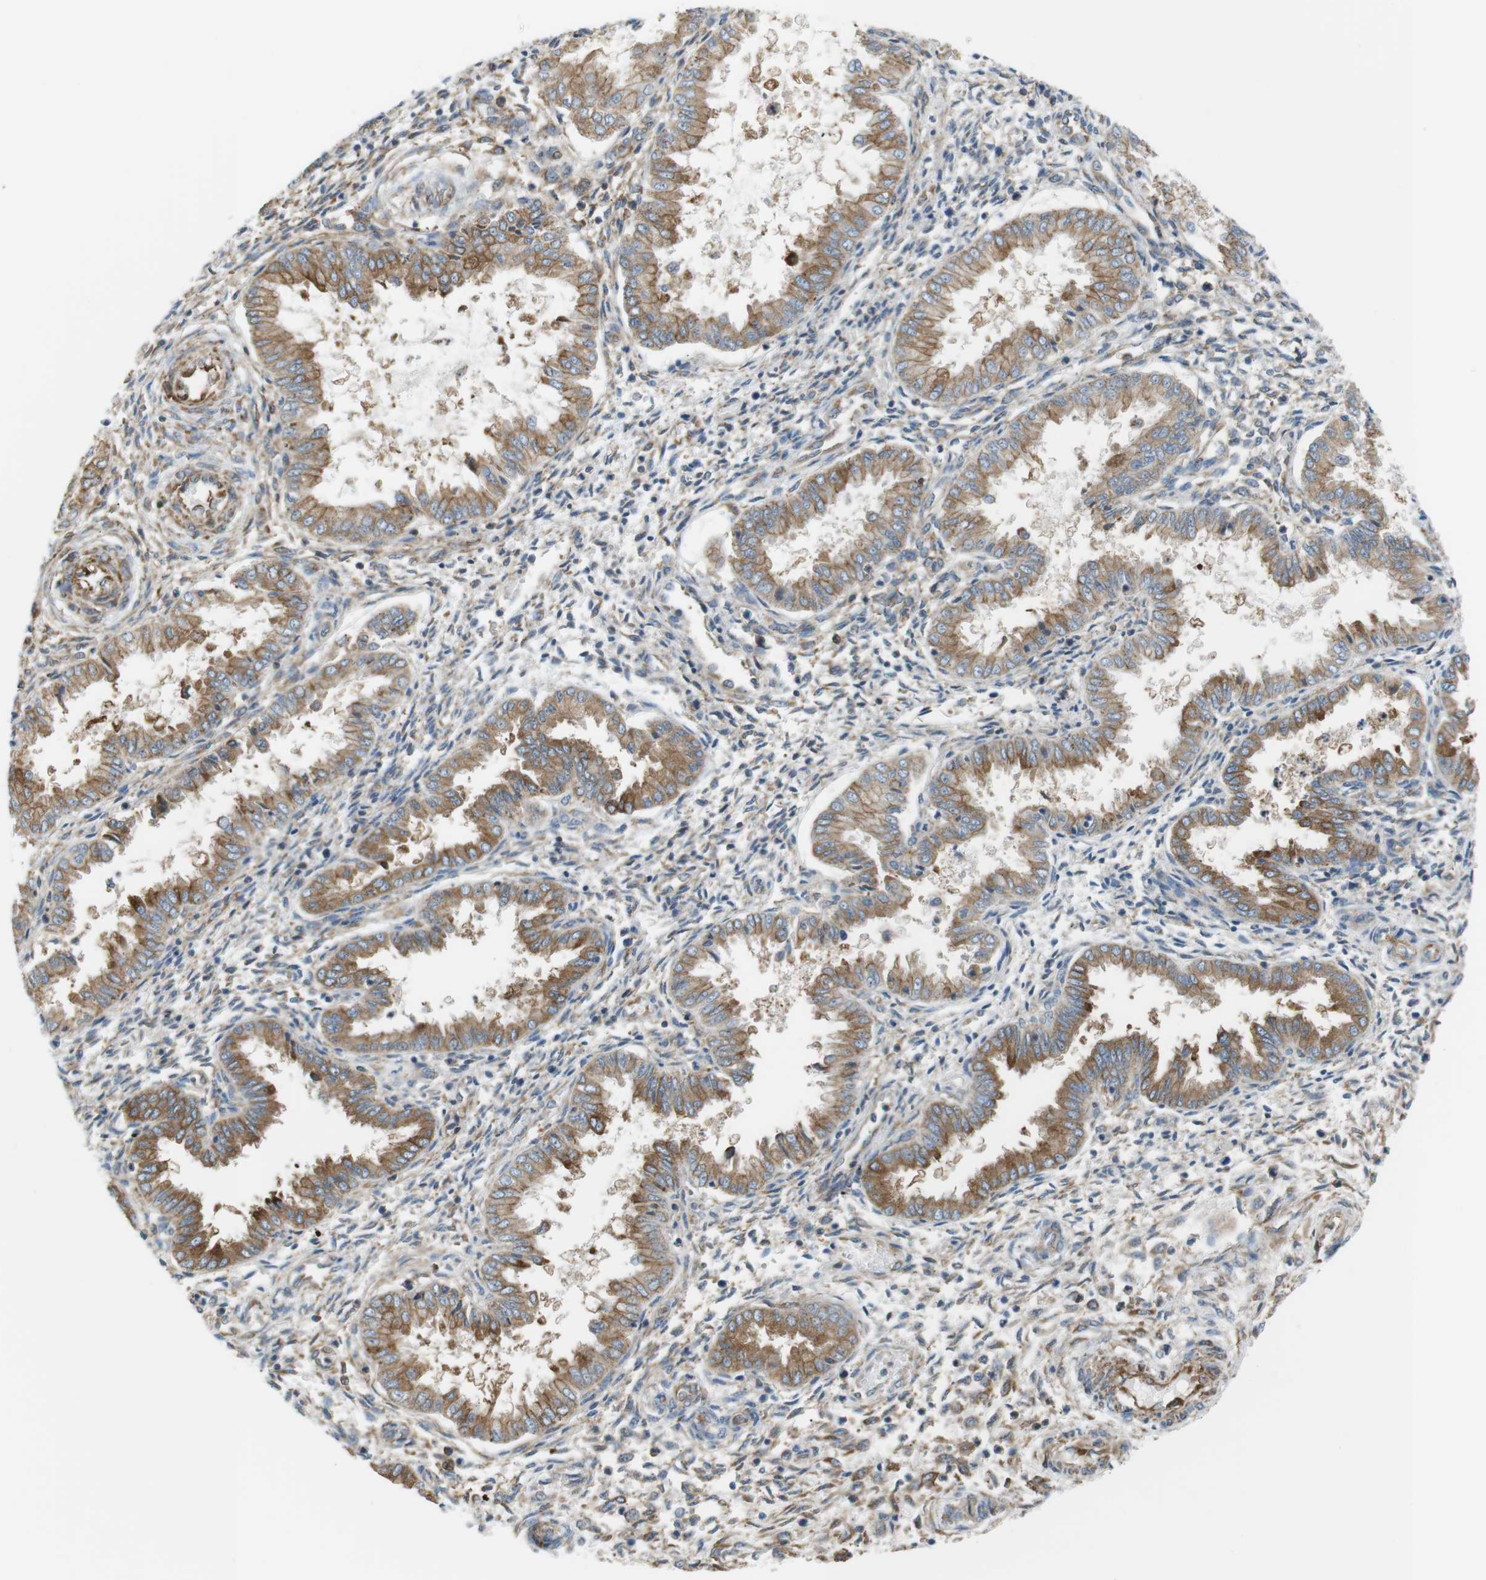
{"staining": {"intensity": "moderate", "quantity": "<25%", "location": "cytoplasmic/membranous"}, "tissue": "endometrium", "cell_type": "Cells in endometrial stroma", "image_type": "normal", "snomed": [{"axis": "morphology", "description": "Normal tissue, NOS"}, {"axis": "topography", "description": "Endometrium"}], "caption": "Immunohistochemical staining of benign human endometrium reveals low levels of moderate cytoplasmic/membranous staining in about <25% of cells in endometrial stroma.", "gene": "PEPD", "patient": {"sex": "female", "age": 33}}